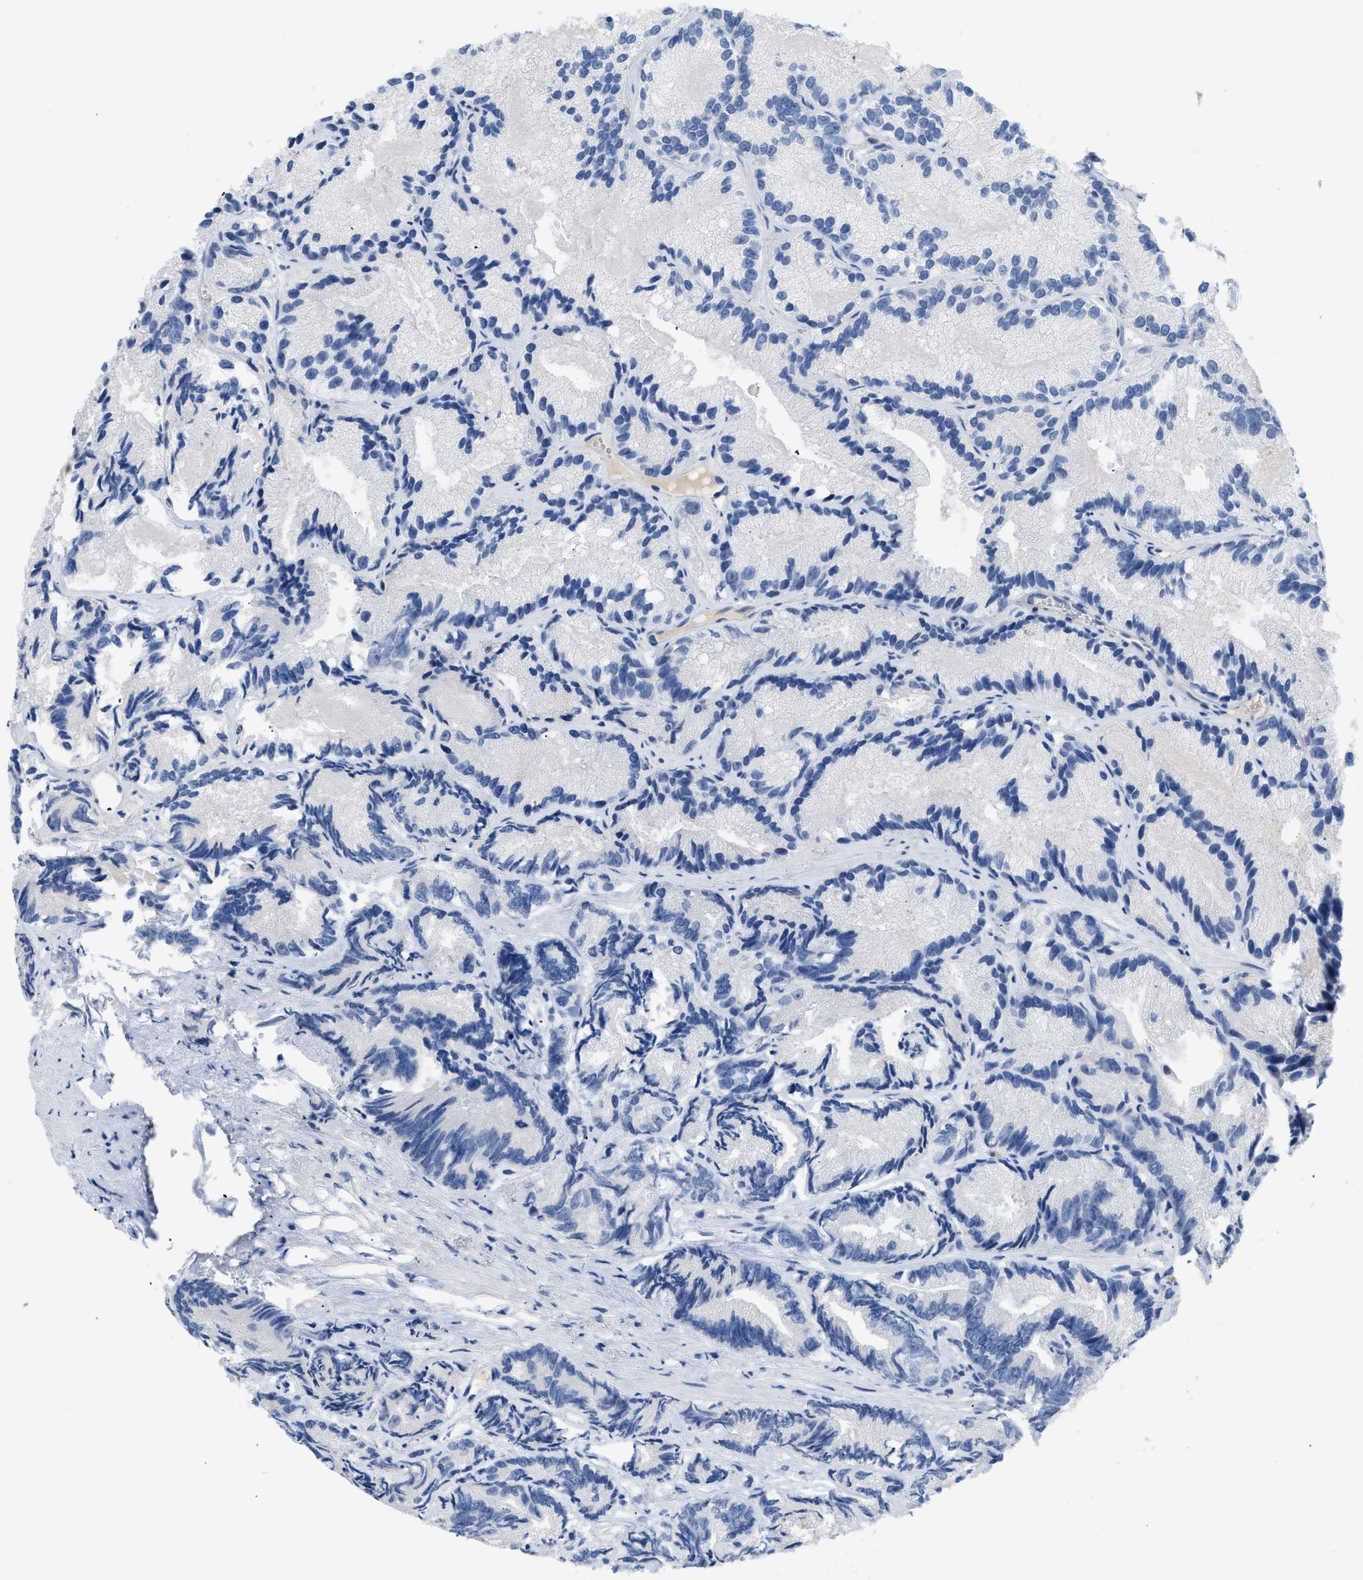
{"staining": {"intensity": "negative", "quantity": "none", "location": "none"}, "tissue": "prostate cancer", "cell_type": "Tumor cells", "image_type": "cancer", "snomed": [{"axis": "morphology", "description": "Adenocarcinoma, Low grade"}, {"axis": "topography", "description": "Prostate"}], "caption": "Prostate low-grade adenocarcinoma stained for a protein using immunohistochemistry (IHC) exhibits no positivity tumor cells.", "gene": "BOLL", "patient": {"sex": "male", "age": 89}}